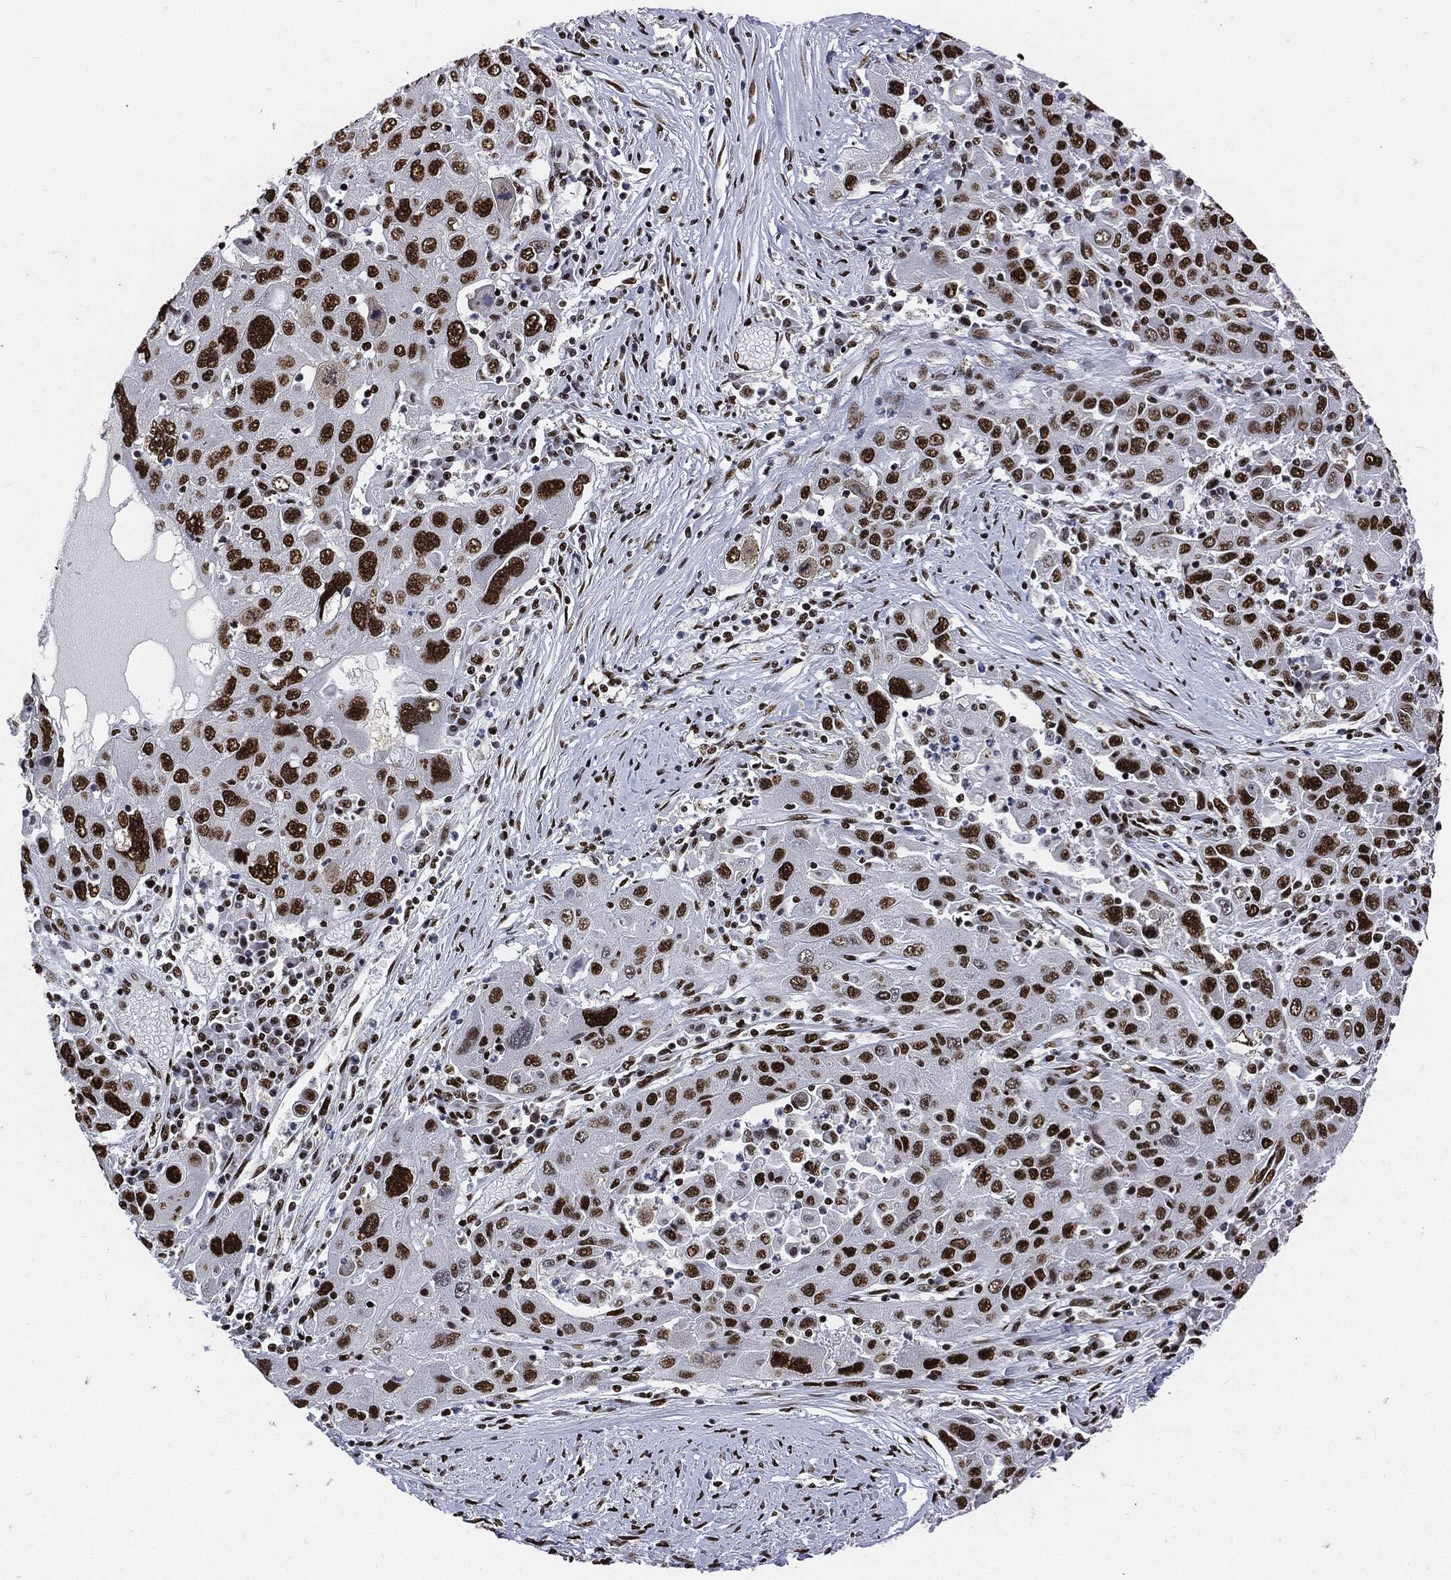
{"staining": {"intensity": "strong", "quantity": ">75%", "location": "nuclear"}, "tissue": "stomach cancer", "cell_type": "Tumor cells", "image_type": "cancer", "snomed": [{"axis": "morphology", "description": "Adenocarcinoma, NOS"}, {"axis": "topography", "description": "Stomach"}], "caption": "A micrograph of human adenocarcinoma (stomach) stained for a protein demonstrates strong nuclear brown staining in tumor cells. Nuclei are stained in blue.", "gene": "RECQL", "patient": {"sex": "male", "age": 56}}